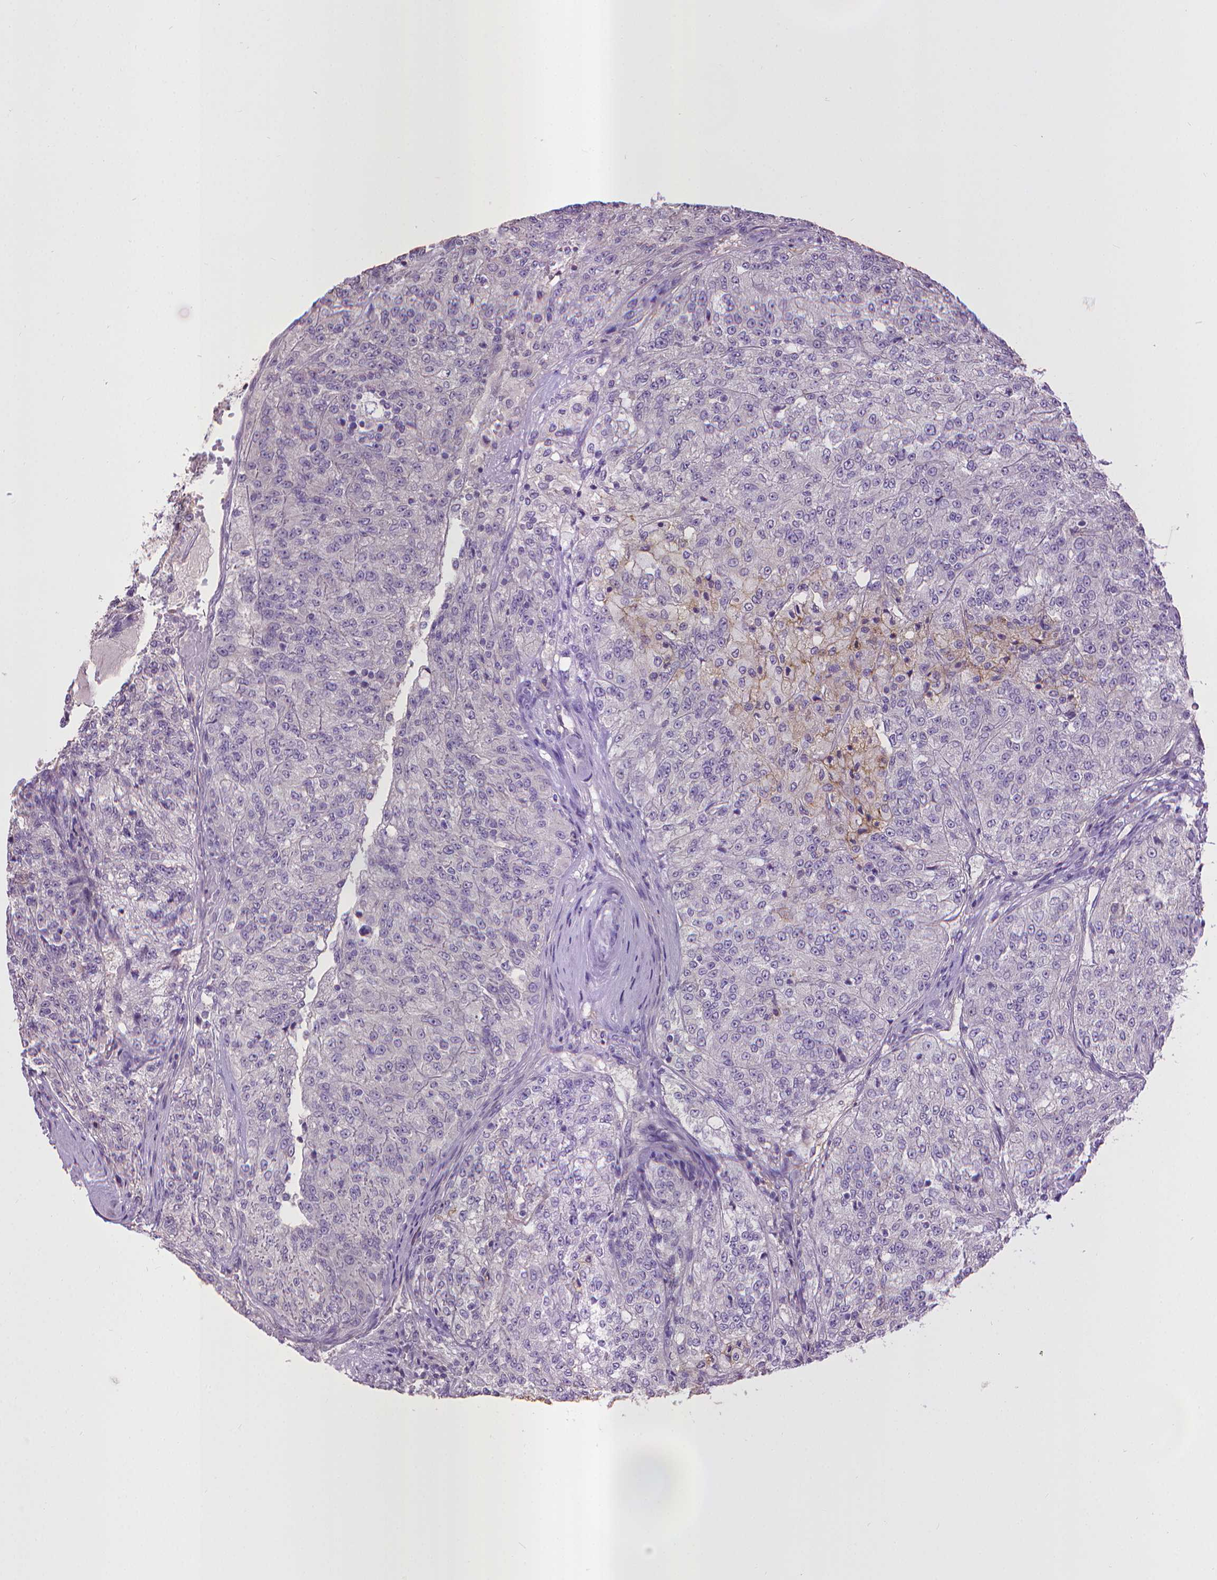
{"staining": {"intensity": "negative", "quantity": "none", "location": "none"}, "tissue": "renal cancer", "cell_type": "Tumor cells", "image_type": "cancer", "snomed": [{"axis": "morphology", "description": "Adenocarcinoma, NOS"}, {"axis": "topography", "description": "Kidney"}], "caption": "Immunohistochemistry image of adenocarcinoma (renal) stained for a protein (brown), which reveals no staining in tumor cells.", "gene": "CPM", "patient": {"sex": "female", "age": 63}}